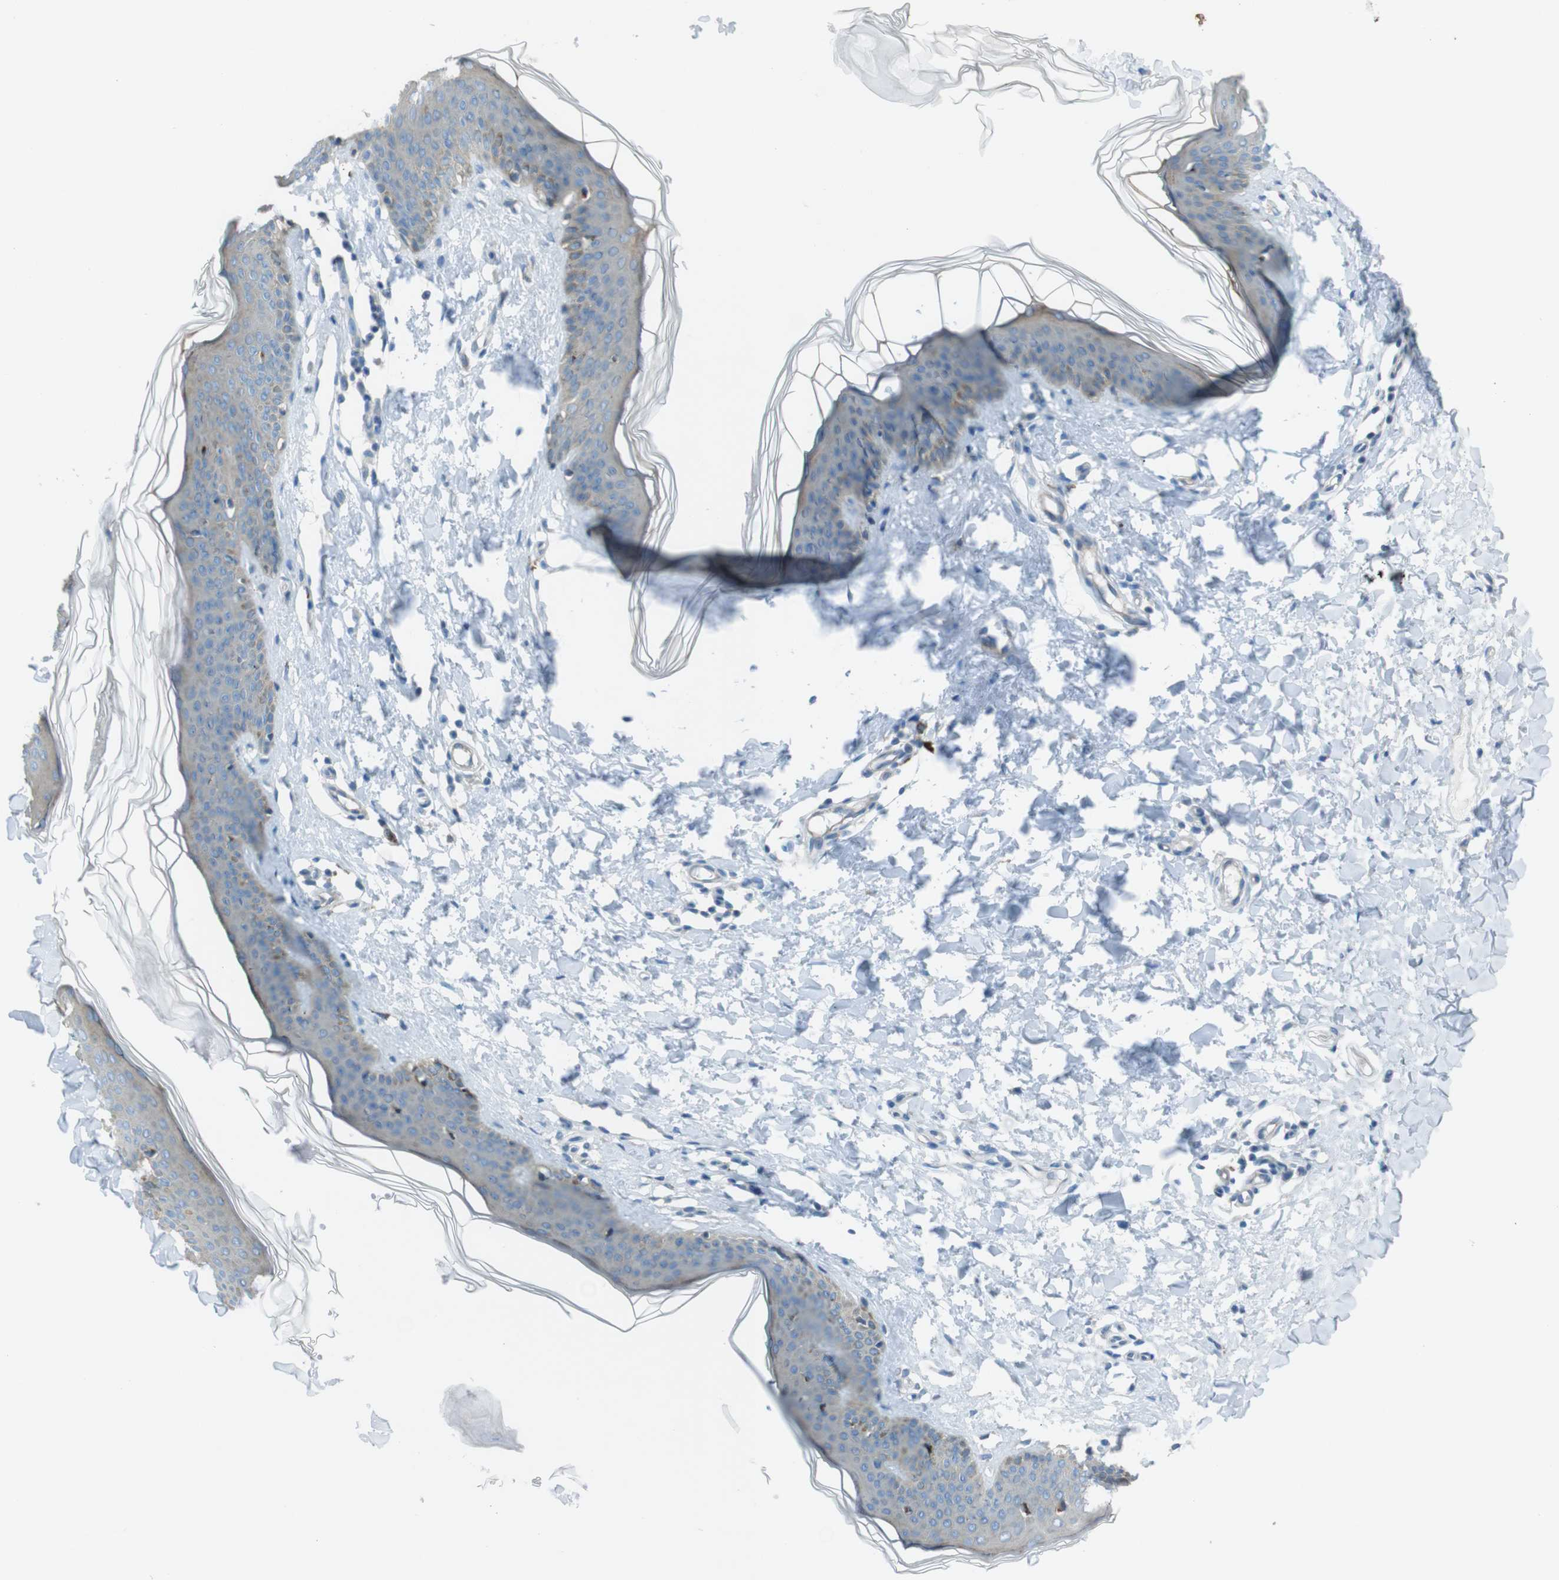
{"staining": {"intensity": "negative", "quantity": "none", "location": "none"}, "tissue": "skin", "cell_type": "Fibroblasts", "image_type": "normal", "snomed": [{"axis": "morphology", "description": "Normal tissue, NOS"}, {"axis": "topography", "description": "Skin"}], "caption": "Unremarkable skin was stained to show a protein in brown. There is no significant positivity in fibroblasts. Brightfield microscopy of immunohistochemistry (IHC) stained with DAB (3,3'-diaminobenzidine) (brown) and hematoxylin (blue), captured at high magnification.", "gene": "TMEM41B", "patient": {"sex": "female", "age": 17}}